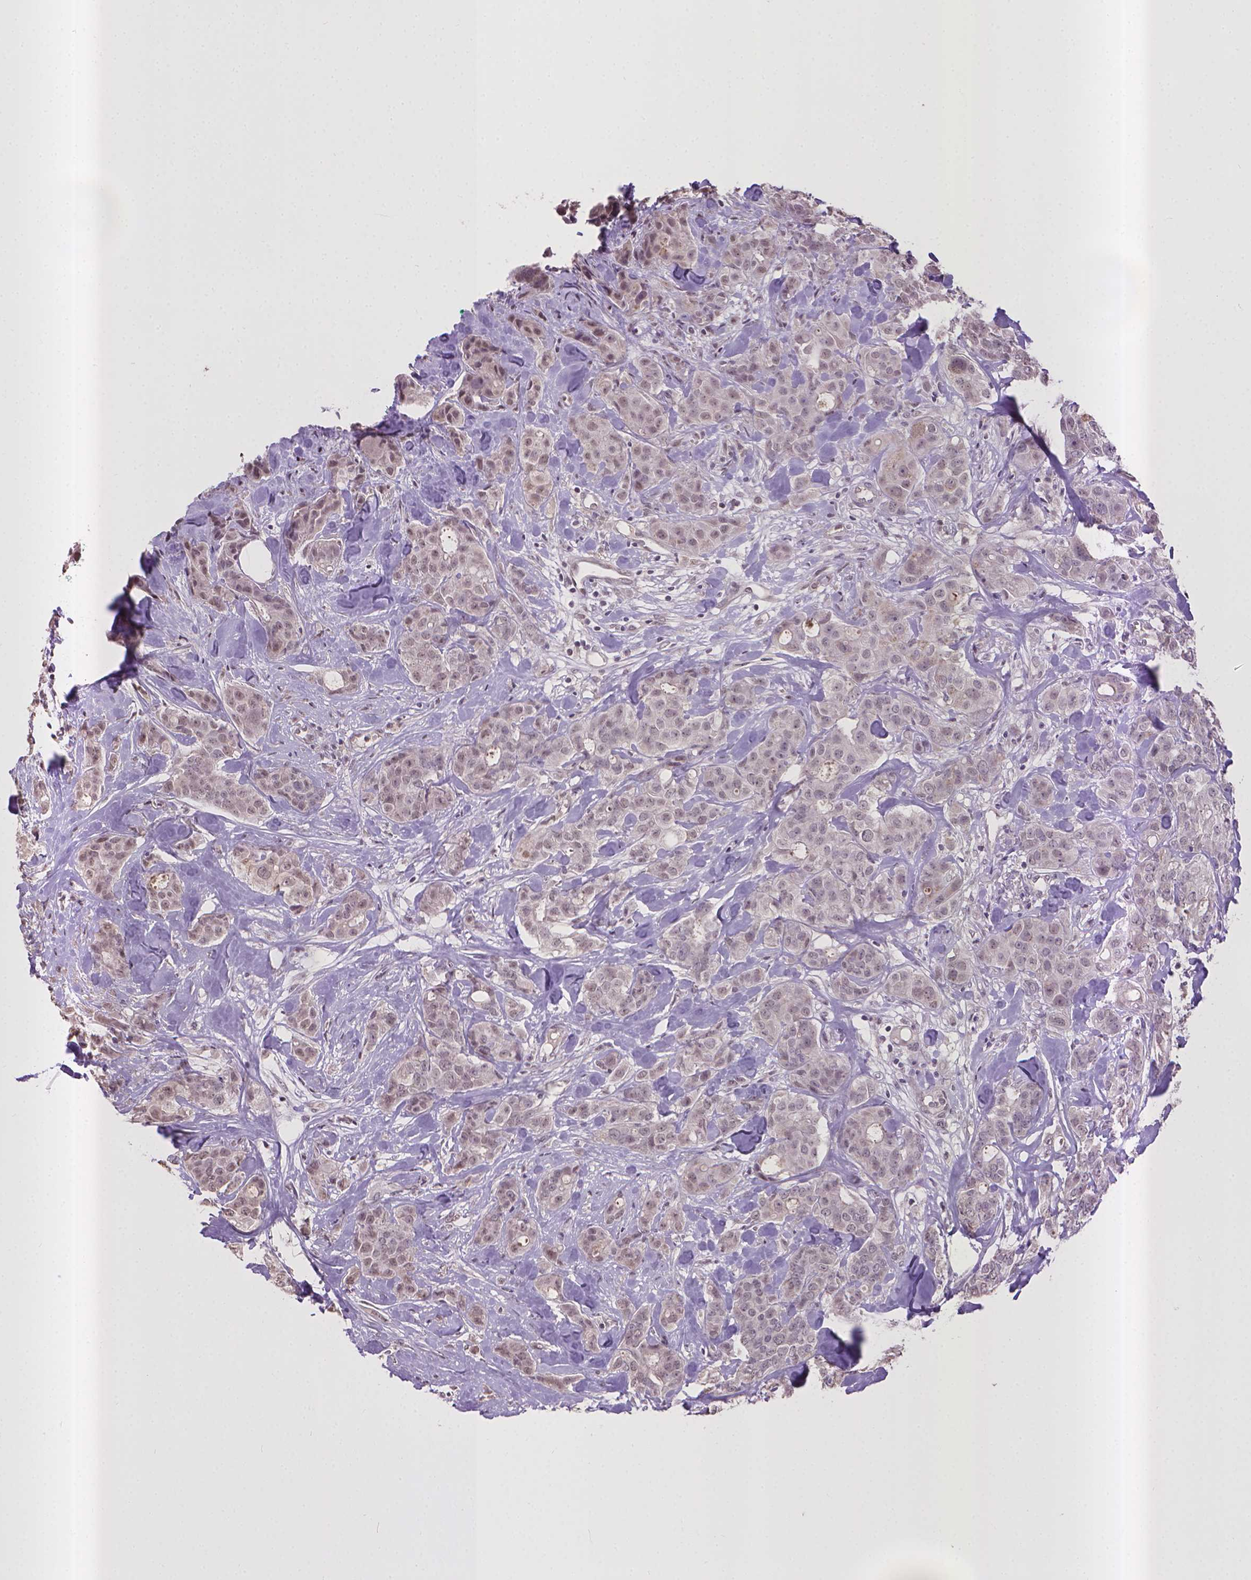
{"staining": {"intensity": "weak", "quantity": "25%-75%", "location": "nuclear"}, "tissue": "breast cancer", "cell_type": "Tumor cells", "image_type": "cancer", "snomed": [{"axis": "morphology", "description": "Duct carcinoma"}, {"axis": "topography", "description": "Breast"}], "caption": "There is low levels of weak nuclear positivity in tumor cells of invasive ductal carcinoma (breast), as demonstrated by immunohistochemical staining (brown color).", "gene": "CPM", "patient": {"sex": "female", "age": 43}}